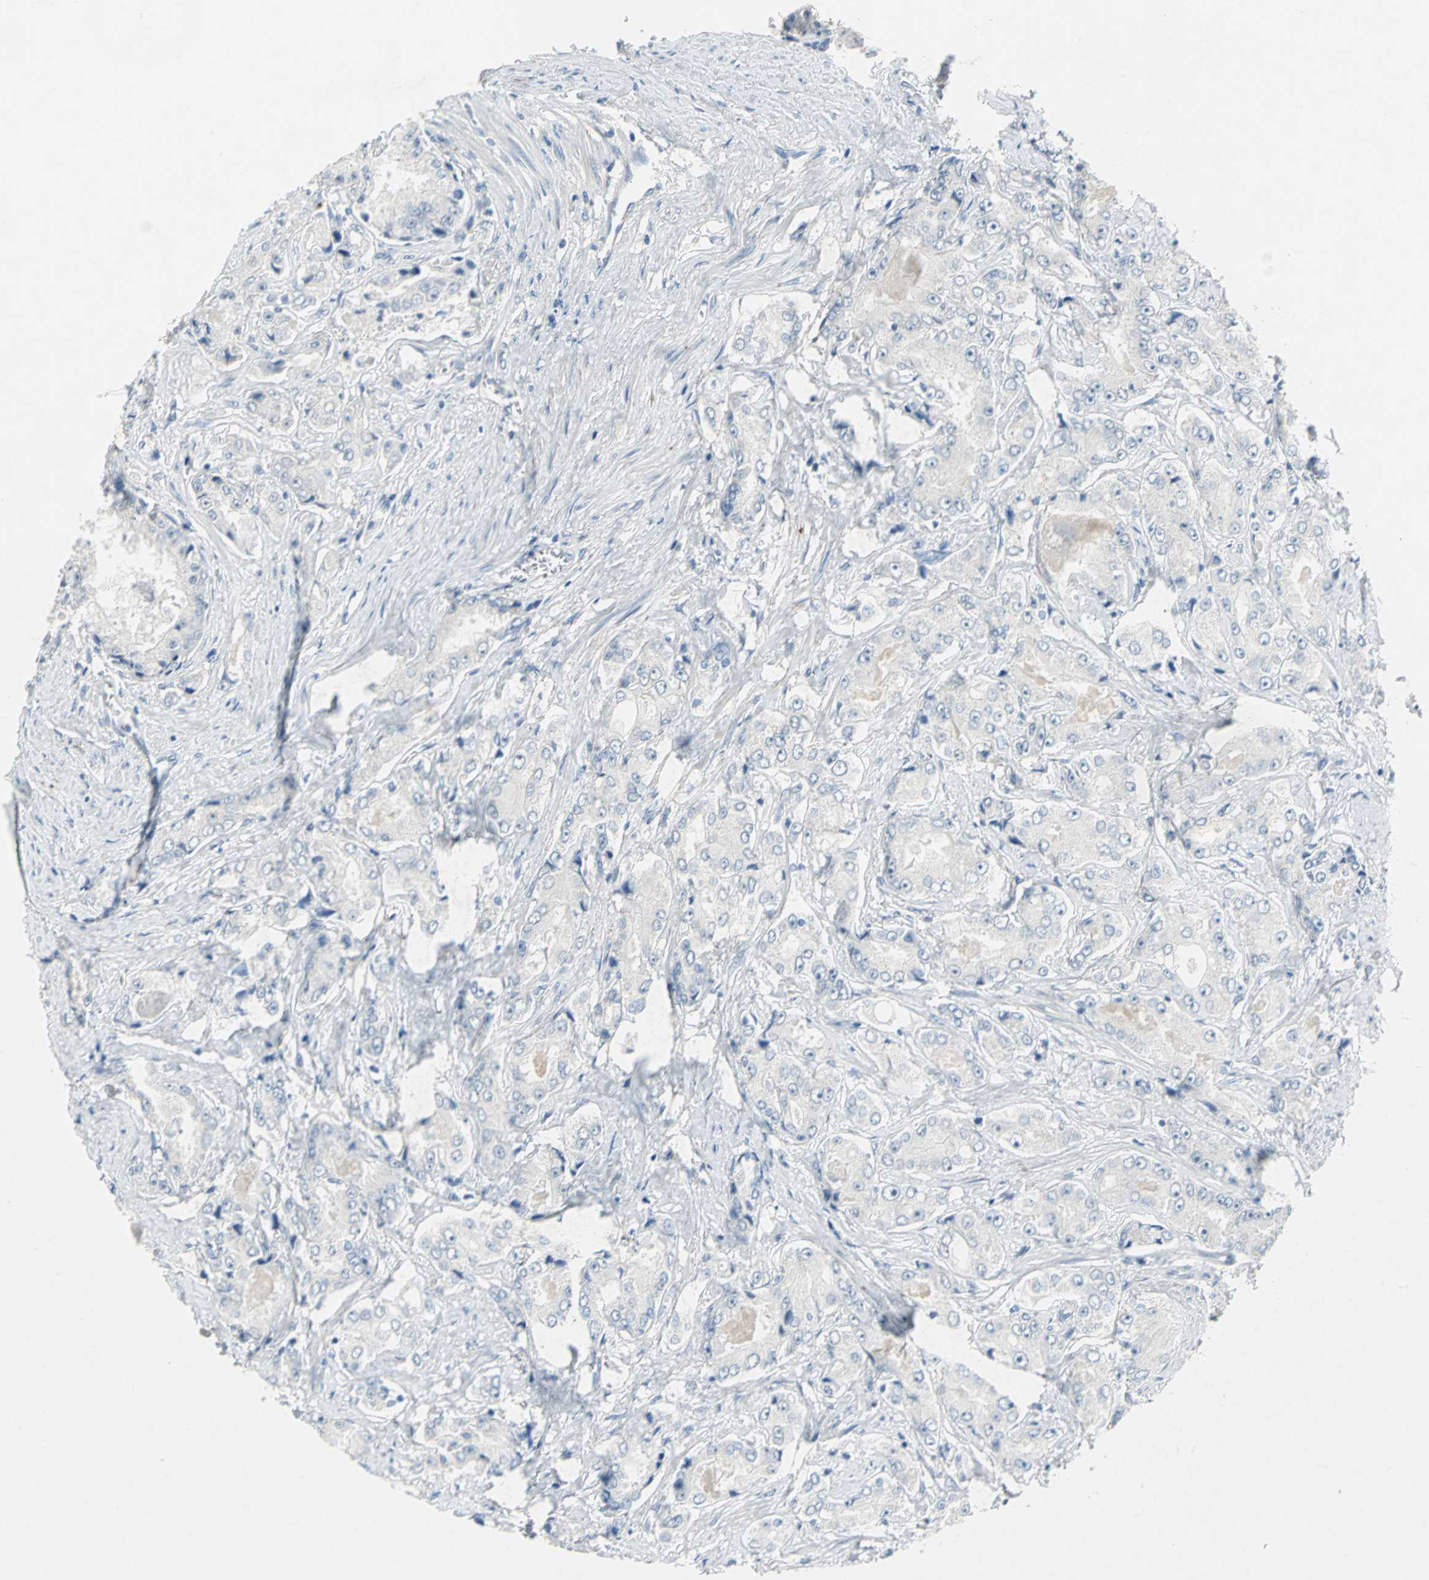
{"staining": {"intensity": "negative", "quantity": "none", "location": "none"}, "tissue": "prostate cancer", "cell_type": "Tumor cells", "image_type": "cancer", "snomed": [{"axis": "morphology", "description": "Adenocarcinoma, High grade"}, {"axis": "topography", "description": "Prostate"}], "caption": "A micrograph of human adenocarcinoma (high-grade) (prostate) is negative for staining in tumor cells.", "gene": "PTGDS", "patient": {"sex": "male", "age": 73}}